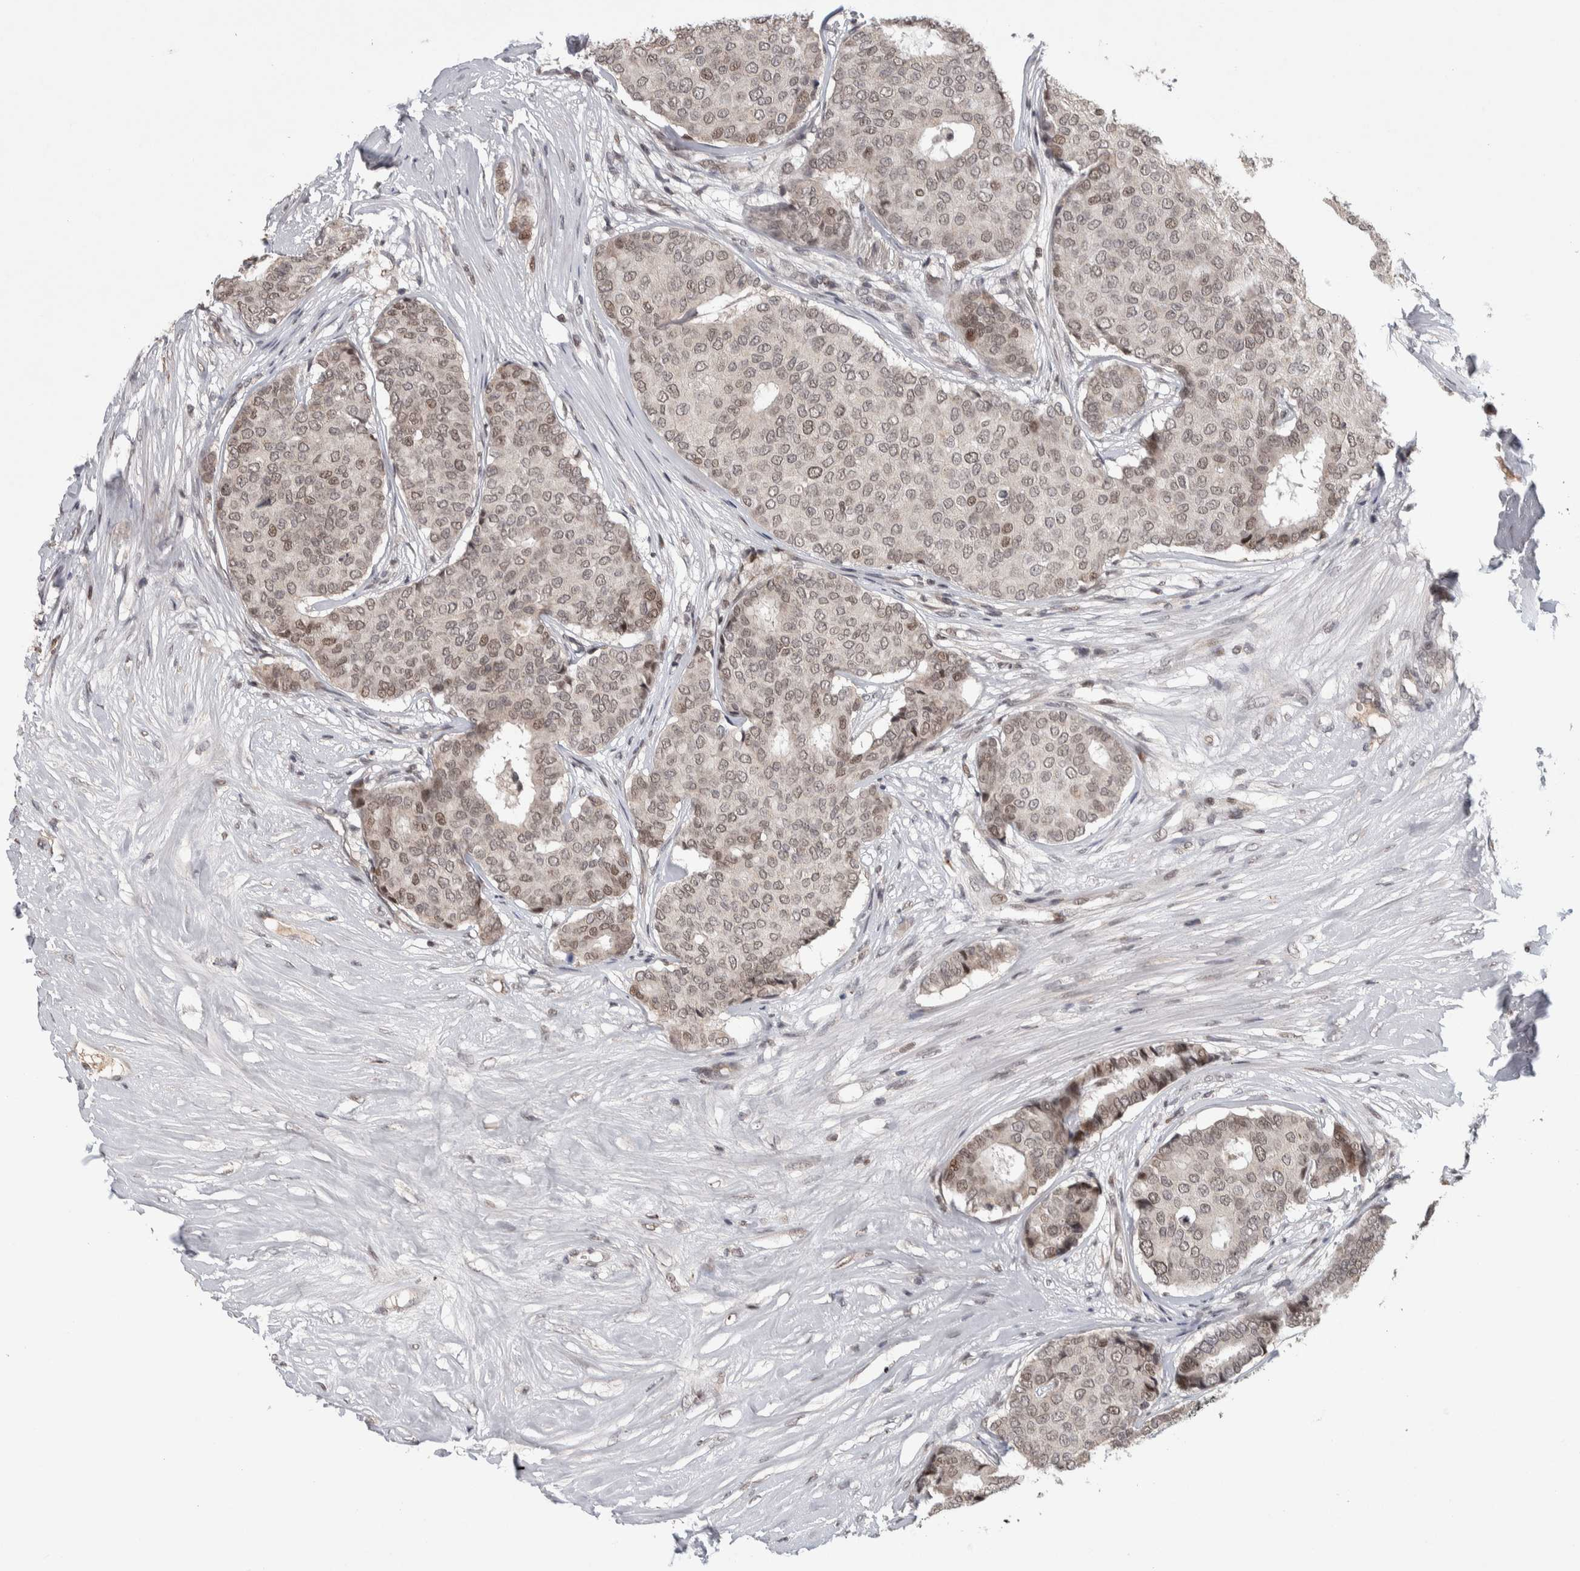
{"staining": {"intensity": "weak", "quantity": ">75%", "location": "nuclear"}, "tissue": "breast cancer", "cell_type": "Tumor cells", "image_type": "cancer", "snomed": [{"axis": "morphology", "description": "Duct carcinoma"}, {"axis": "topography", "description": "Breast"}], "caption": "An IHC photomicrograph of tumor tissue is shown. Protein staining in brown shows weak nuclear positivity in breast cancer (intraductal carcinoma) within tumor cells. (Brightfield microscopy of DAB IHC at high magnification).", "gene": "ZNF592", "patient": {"sex": "female", "age": 75}}